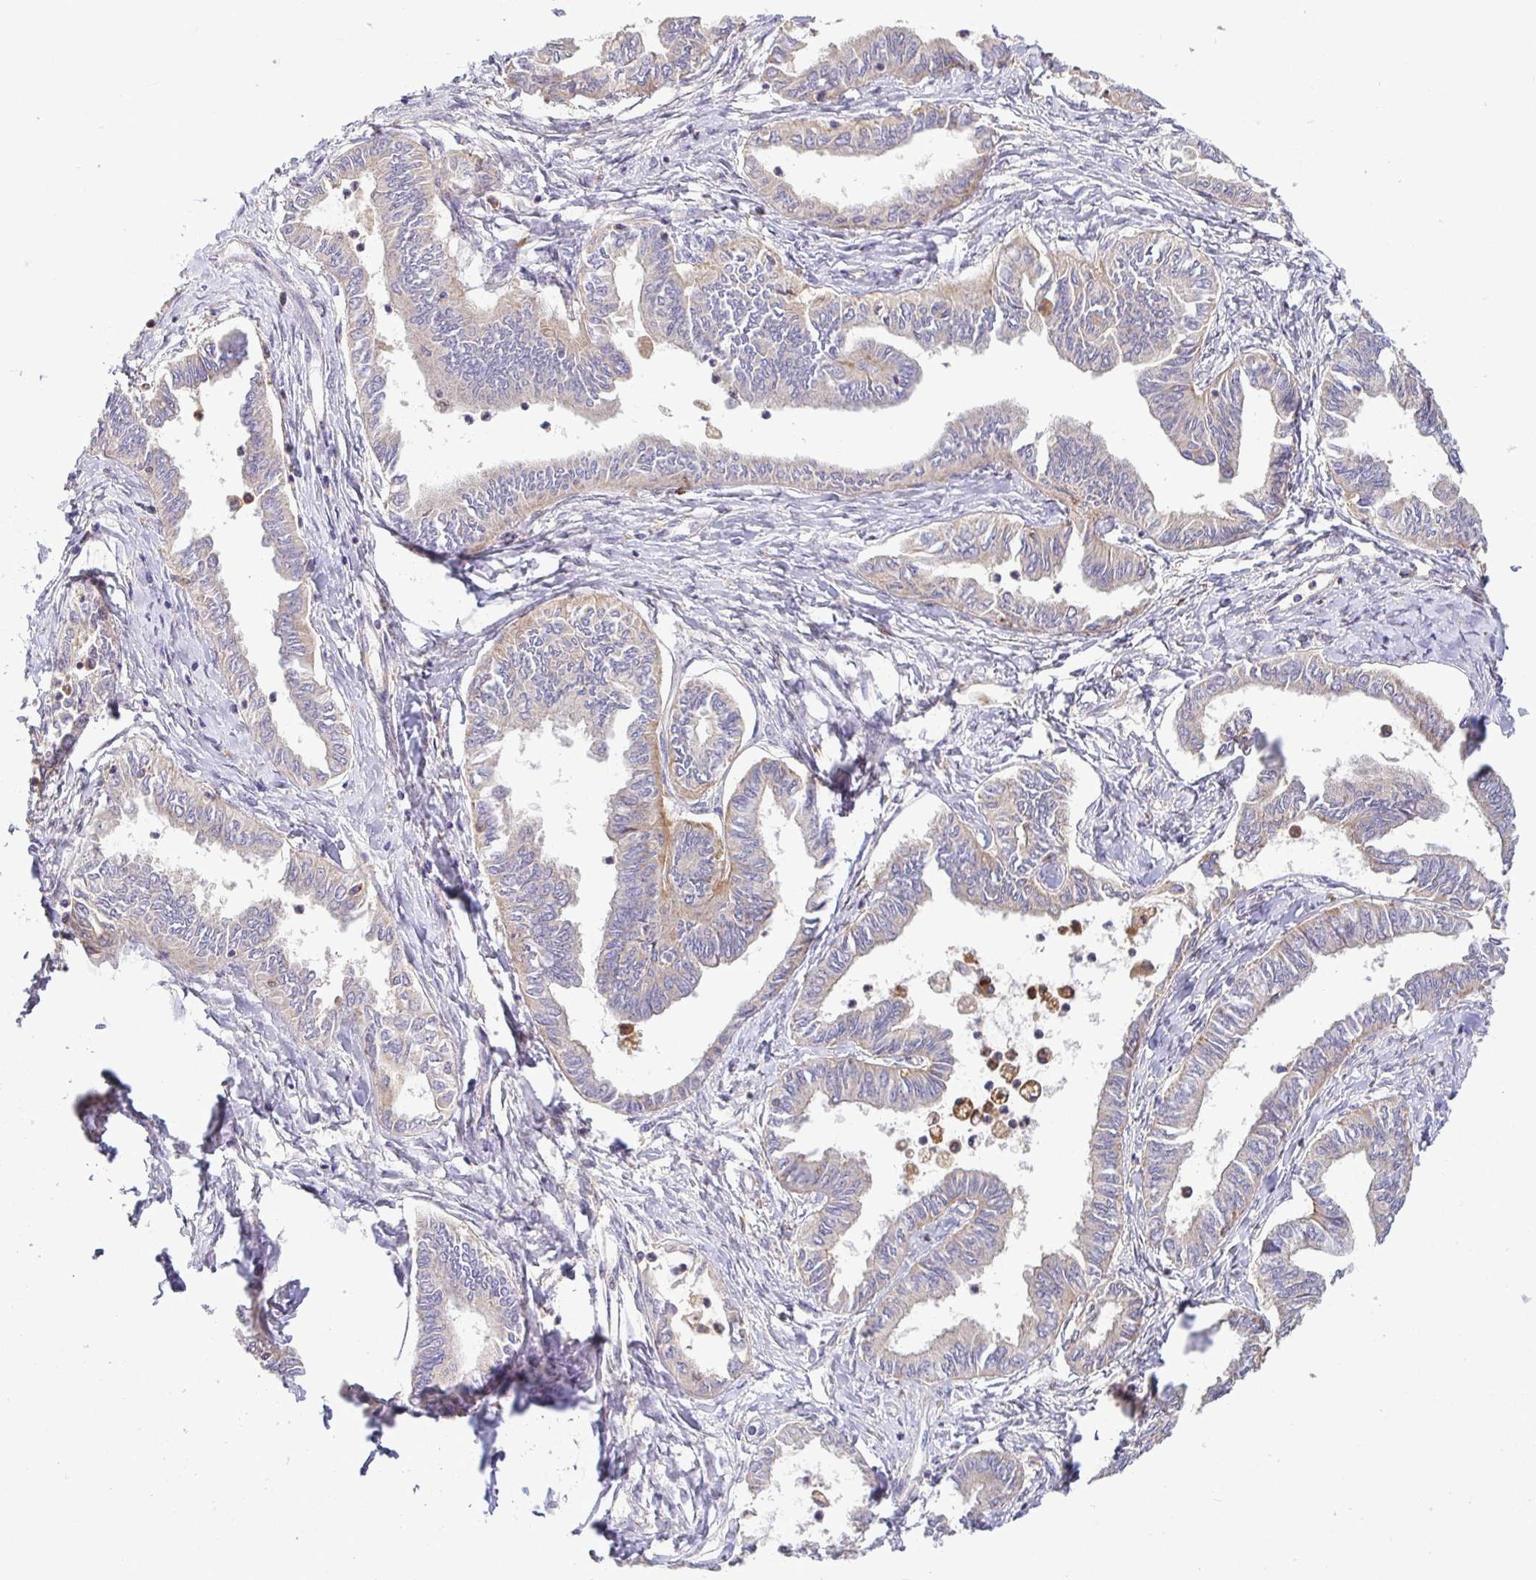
{"staining": {"intensity": "negative", "quantity": "none", "location": "none"}, "tissue": "ovarian cancer", "cell_type": "Tumor cells", "image_type": "cancer", "snomed": [{"axis": "morphology", "description": "Carcinoma, endometroid"}, {"axis": "topography", "description": "Ovary"}], "caption": "An immunohistochemistry (IHC) micrograph of ovarian endometroid carcinoma is shown. There is no staining in tumor cells of ovarian endometroid carcinoma.", "gene": "ATP6V1F", "patient": {"sex": "female", "age": 70}}